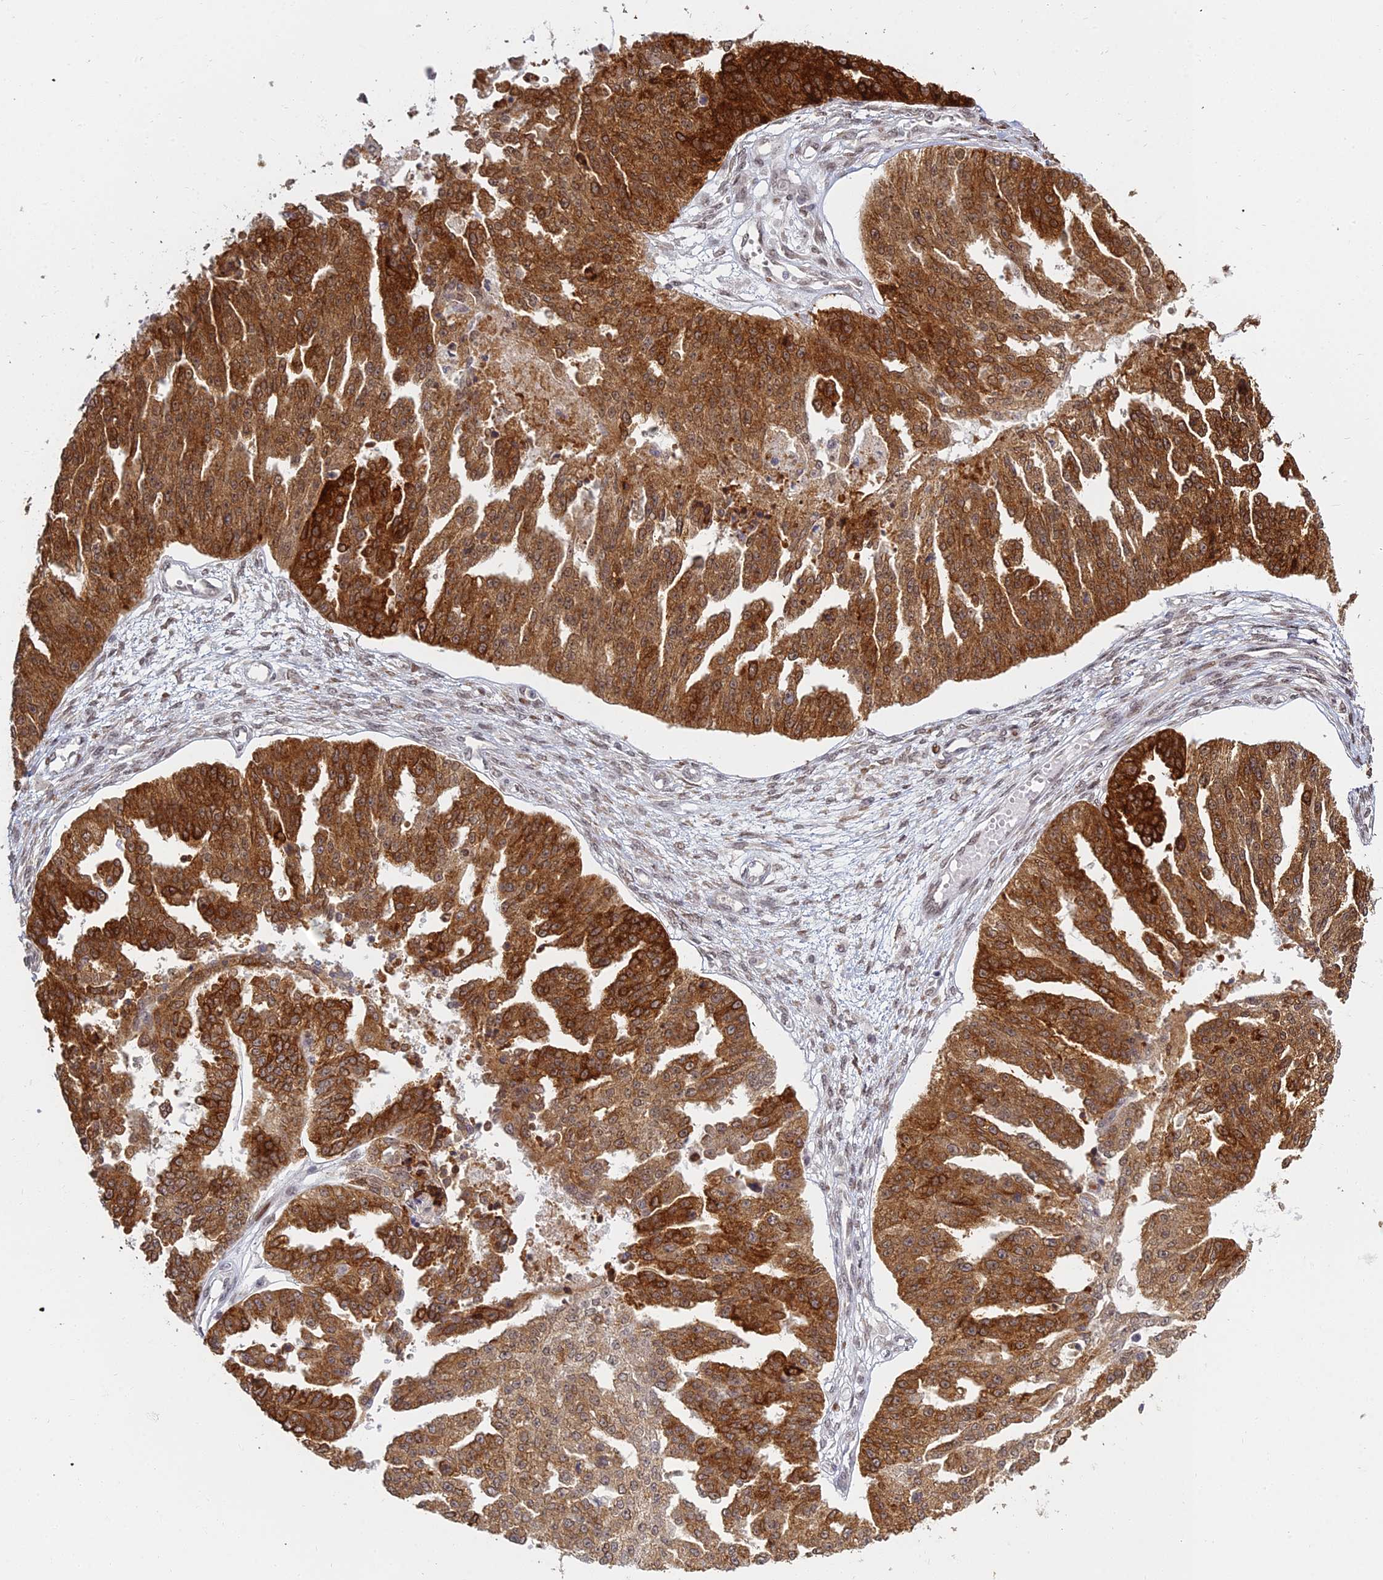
{"staining": {"intensity": "strong", "quantity": ">75%", "location": "cytoplasmic/membranous,nuclear"}, "tissue": "ovarian cancer", "cell_type": "Tumor cells", "image_type": "cancer", "snomed": [{"axis": "morphology", "description": "Cystadenocarcinoma, serous, NOS"}, {"axis": "topography", "description": "Ovary"}], "caption": "Immunohistochemical staining of serous cystadenocarcinoma (ovarian) demonstrates strong cytoplasmic/membranous and nuclear protein expression in approximately >75% of tumor cells.", "gene": "ABCA2", "patient": {"sex": "female", "age": 58}}